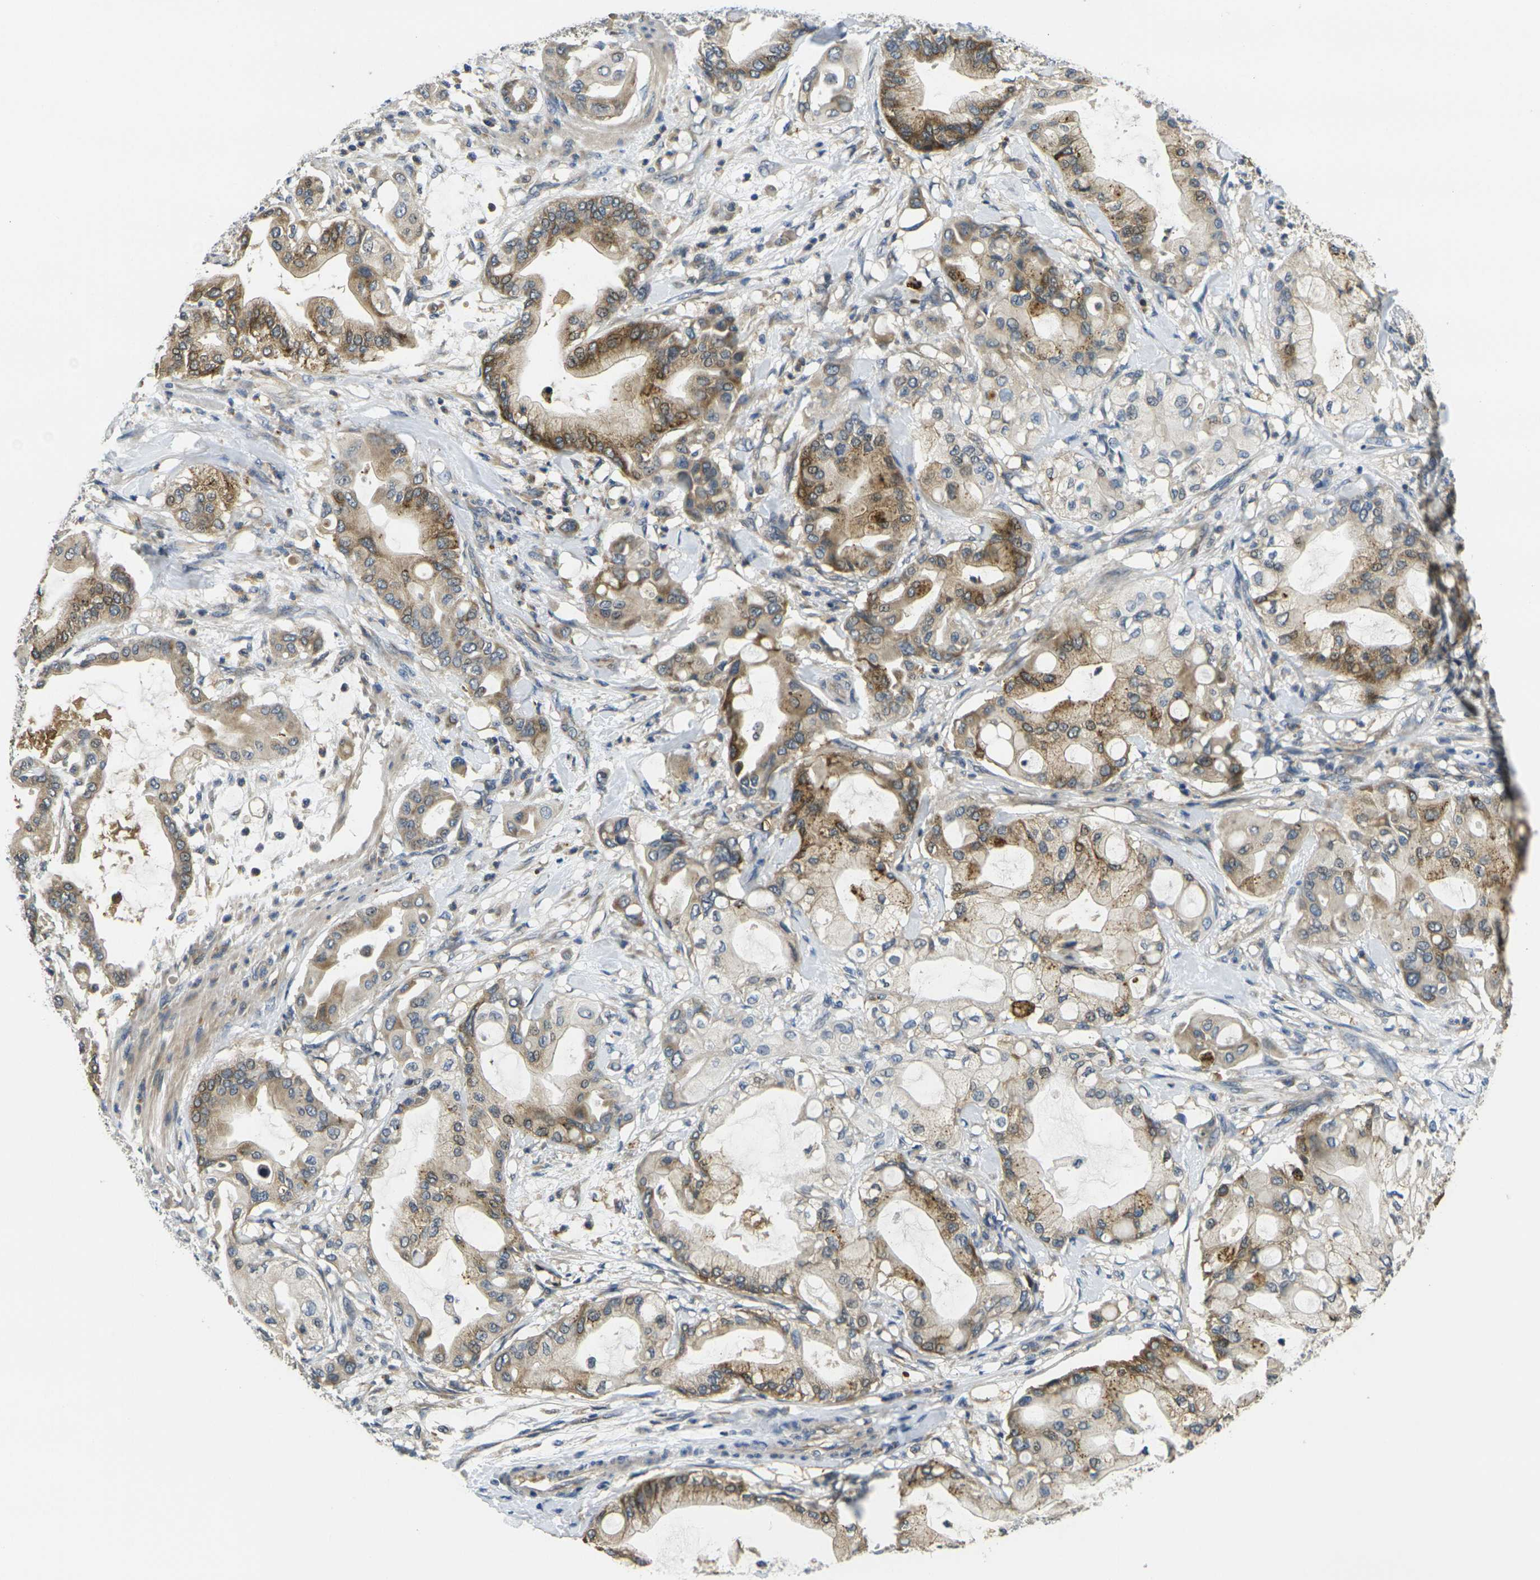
{"staining": {"intensity": "moderate", "quantity": ">75%", "location": "cytoplasmic/membranous"}, "tissue": "pancreatic cancer", "cell_type": "Tumor cells", "image_type": "cancer", "snomed": [{"axis": "morphology", "description": "Adenocarcinoma, NOS"}, {"axis": "morphology", "description": "Adenocarcinoma, metastatic, NOS"}, {"axis": "topography", "description": "Lymph node"}, {"axis": "topography", "description": "Pancreas"}, {"axis": "topography", "description": "Duodenum"}], "caption": "Immunohistochemistry micrograph of neoplastic tissue: human pancreatic adenocarcinoma stained using immunohistochemistry (IHC) displays medium levels of moderate protein expression localized specifically in the cytoplasmic/membranous of tumor cells, appearing as a cytoplasmic/membranous brown color.", "gene": "MINAR2", "patient": {"sex": "female", "age": 64}}